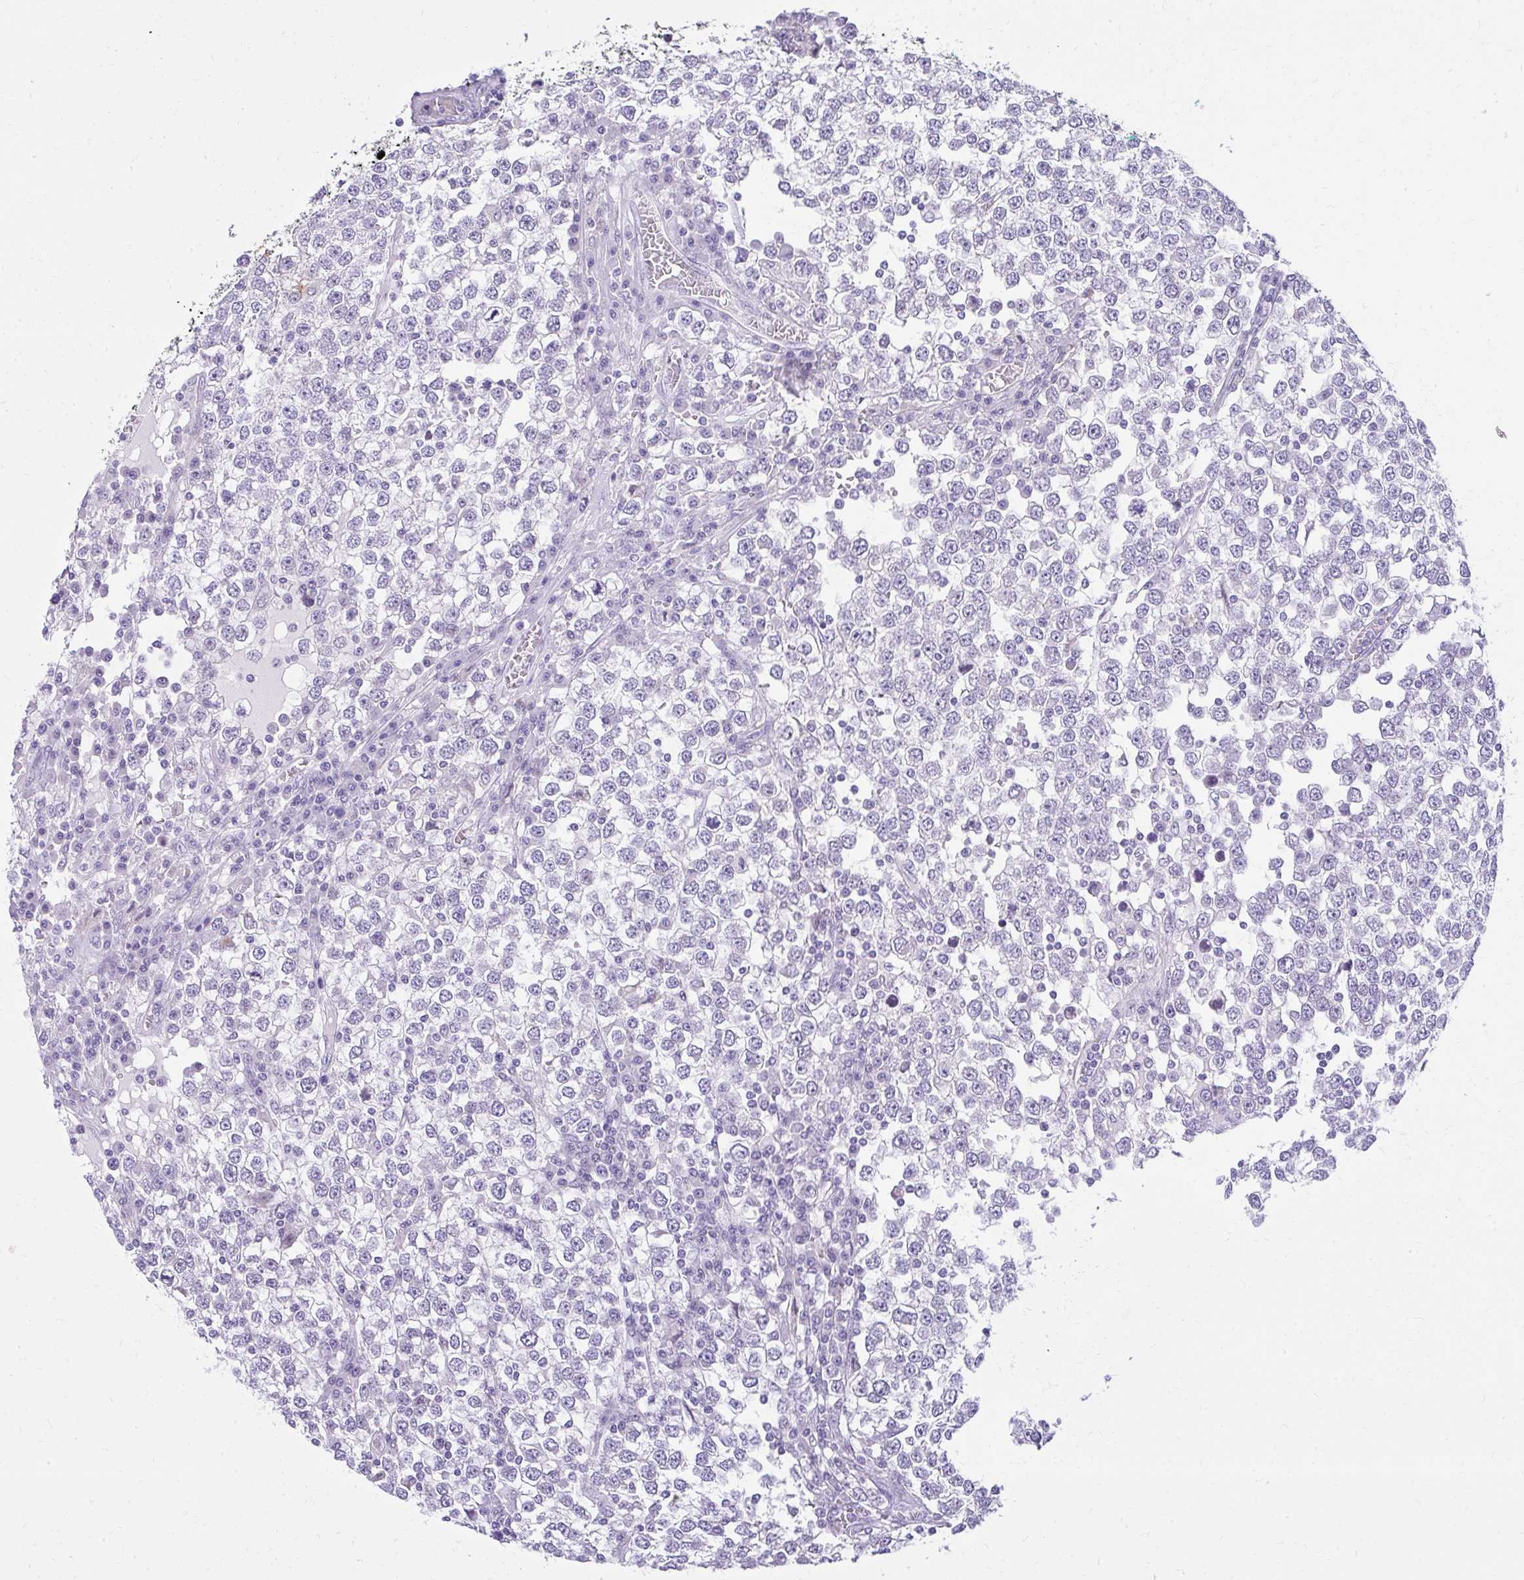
{"staining": {"intensity": "negative", "quantity": "none", "location": "none"}, "tissue": "testis cancer", "cell_type": "Tumor cells", "image_type": "cancer", "snomed": [{"axis": "morphology", "description": "Seminoma, NOS"}, {"axis": "topography", "description": "Testis"}], "caption": "Testis cancer was stained to show a protein in brown. There is no significant positivity in tumor cells. (DAB immunohistochemistry with hematoxylin counter stain).", "gene": "PRAP1", "patient": {"sex": "male", "age": 65}}